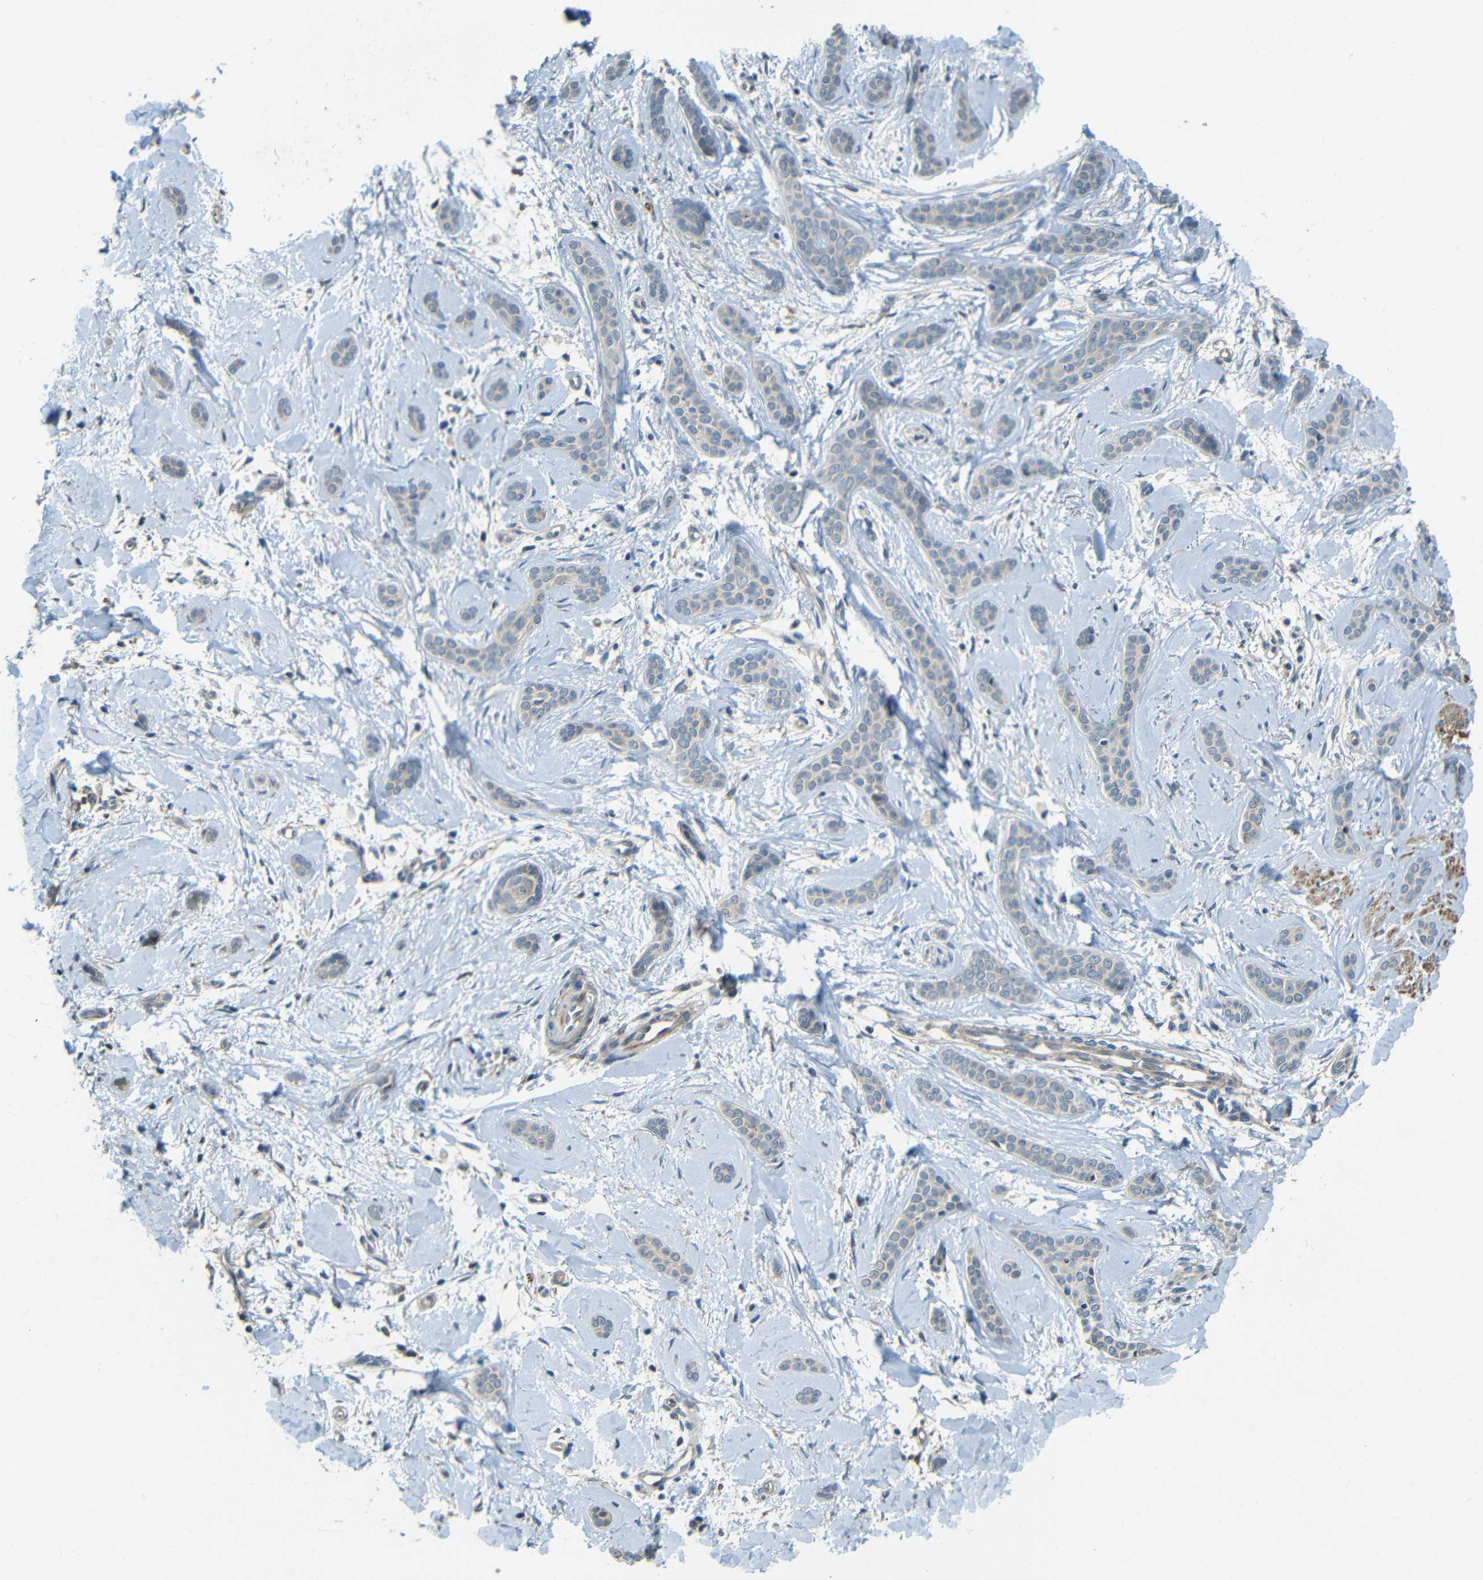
{"staining": {"intensity": "weak", "quantity": "<25%", "location": "cytoplasmic/membranous"}, "tissue": "skin cancer", "cell_type": "Tumor cells", "image_type": "cancer", "snomed": [{"axis": "morphology", "description": "Basal cell carcinoma"}, {"axis": "morphology", "description": "Adnexal tumor, benign"}, {"axis": "topography", "description": "Skin"}], "caption": "Immunohistochemistry image of skin cancer (benign adnexal tumor) stained for a protein (brown), which displays no staining in tumor cells.", "gene": "FNDC3A", "patient": {"sex": "female", "age": 42}}